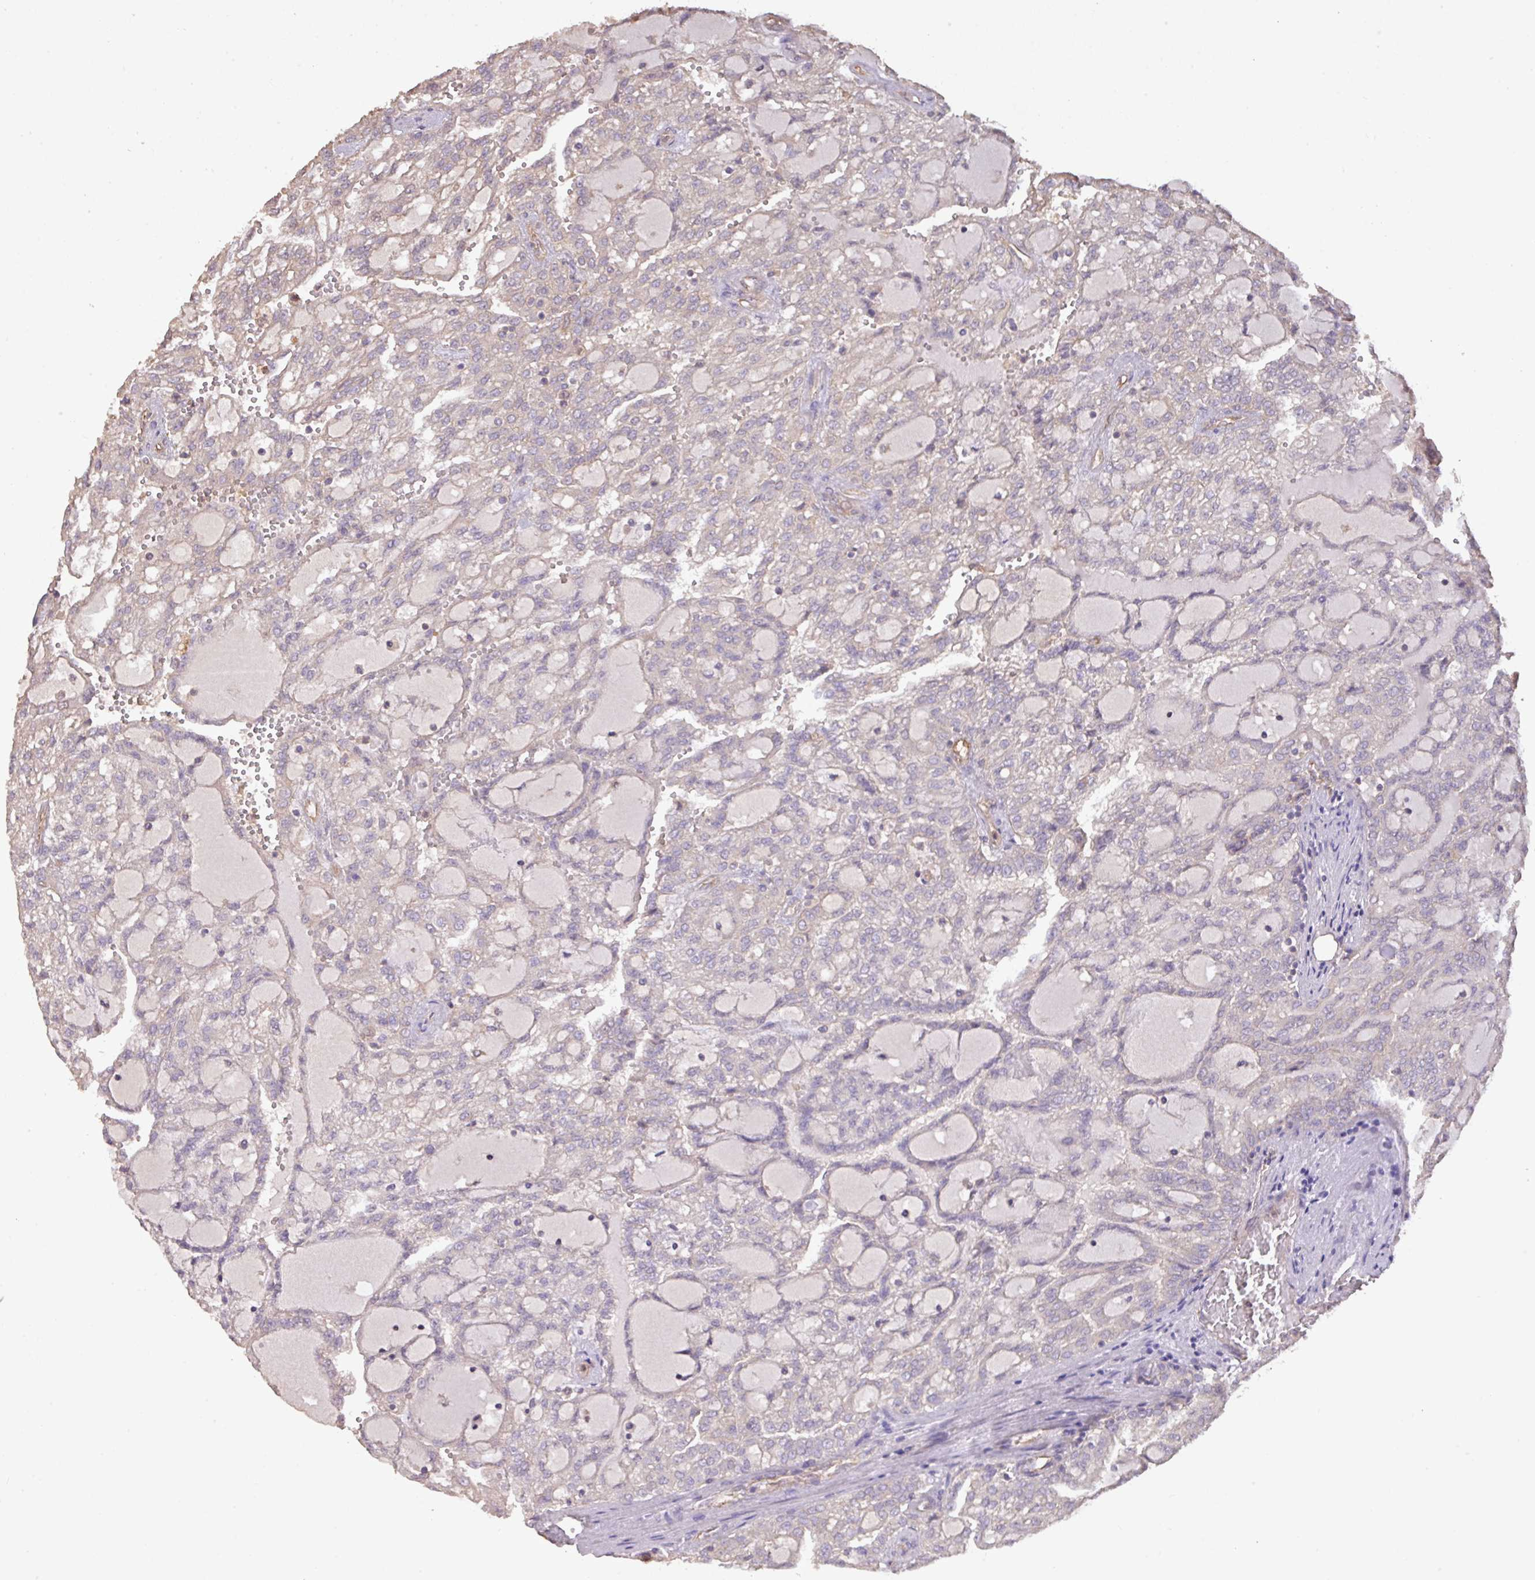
{"staining": {"intensity": "negative", "quantity": "none", "location": "none"}, "tissue": "renal cancer", "cell_type": "Tumor cells", "image_type": "cancer", "snomed": [{"axis": "morphology", "description": "Adenocarcinoma, NOS"}, {"axis": "topography", "description": "Kidney"}], "caption": "Immunohistochemistry image of neoplastic tissue: renal adenocarcinoma stained with DAB reveals no significant protein expression in tumor cells.", "gene": "CALML4", "patient": {"sex": "male", "age": 63}}